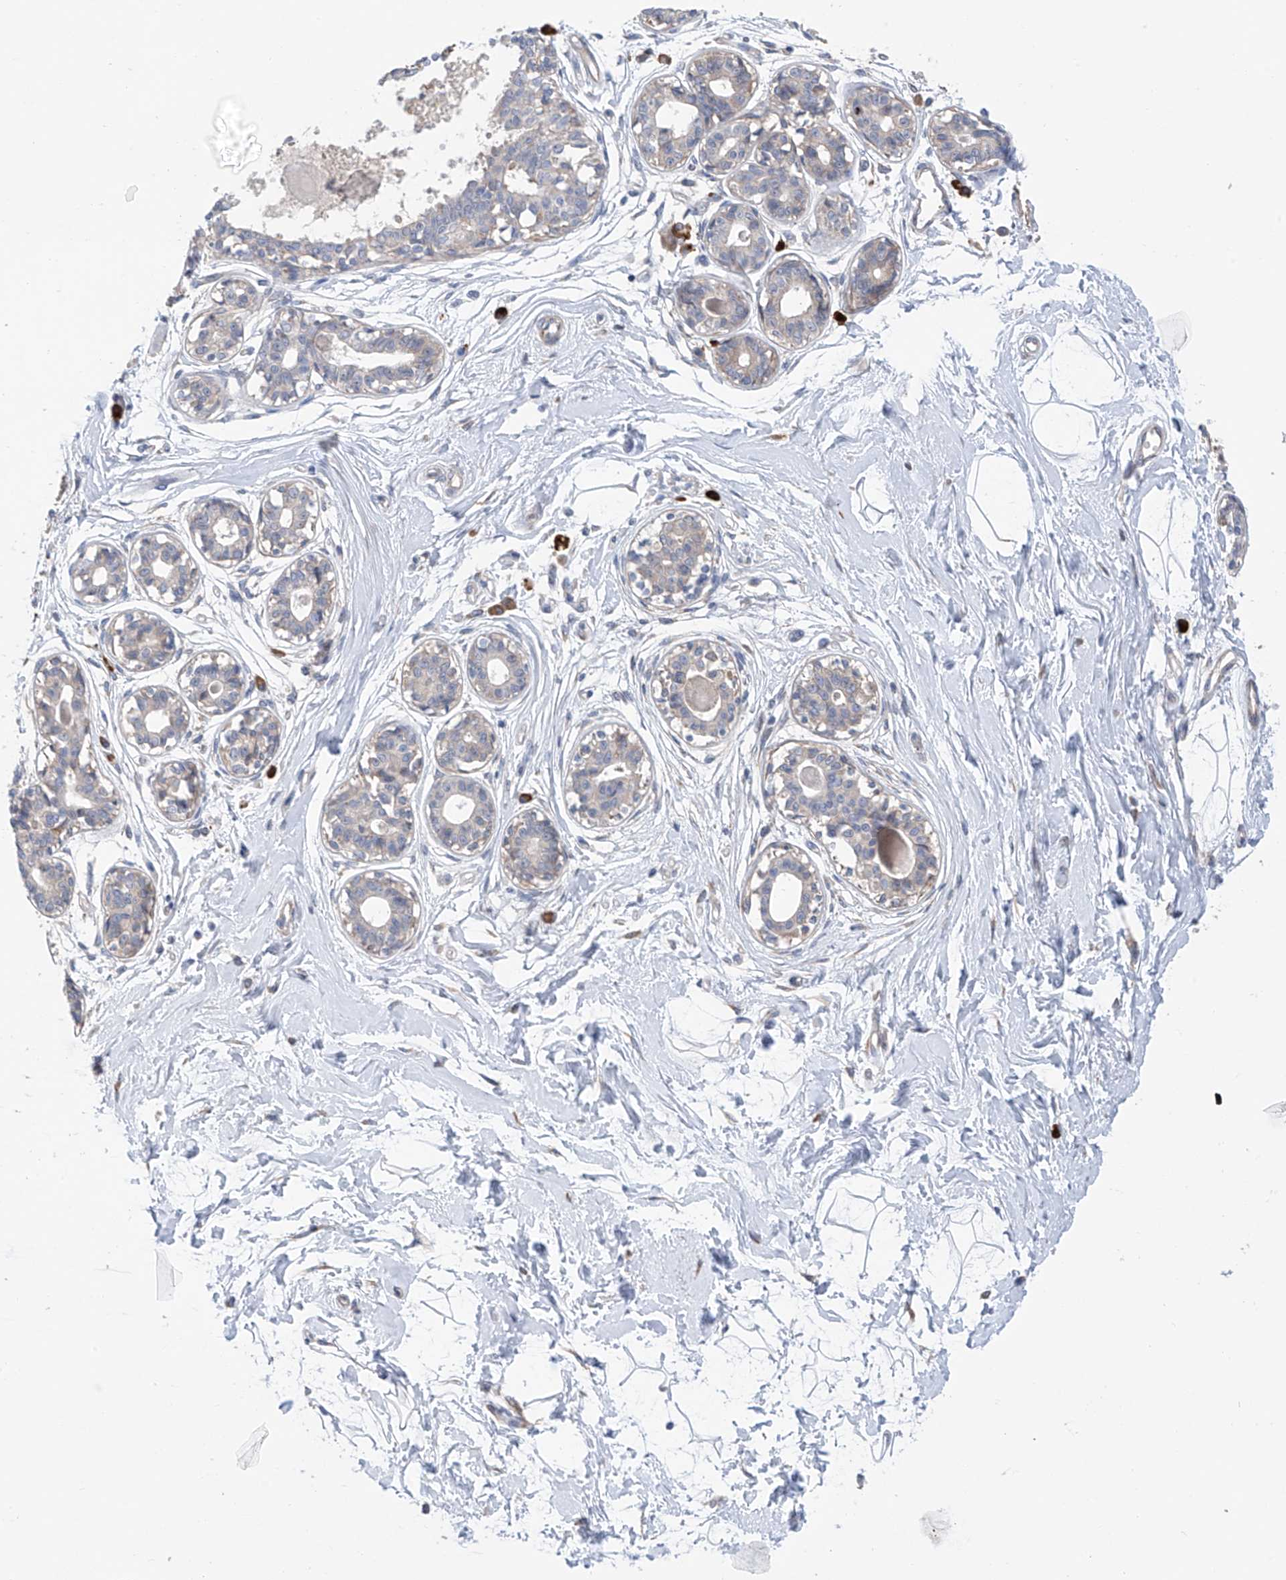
{"staining": {"intensity": "negative", "quantity": "none", "location": "none"}, "tissue": "breast", "cell_type": "Adipocytes", "image_type": "normal", "snomed": [{"axis": "morphology", "description": "Normal tissue, NOS"}, {"axis": "topography", "description": "Breast"}], "caption": "High power microscopy photomicrograph of an immunohistochemistry micrograph of unremarkable breast, revealing no significant expression in adipocytes. (Immunohistochemistry (ihc), brightfield microscopy, high magnification).", "gene": "REC8", "patient": {"sex": "female", "age": 45}}